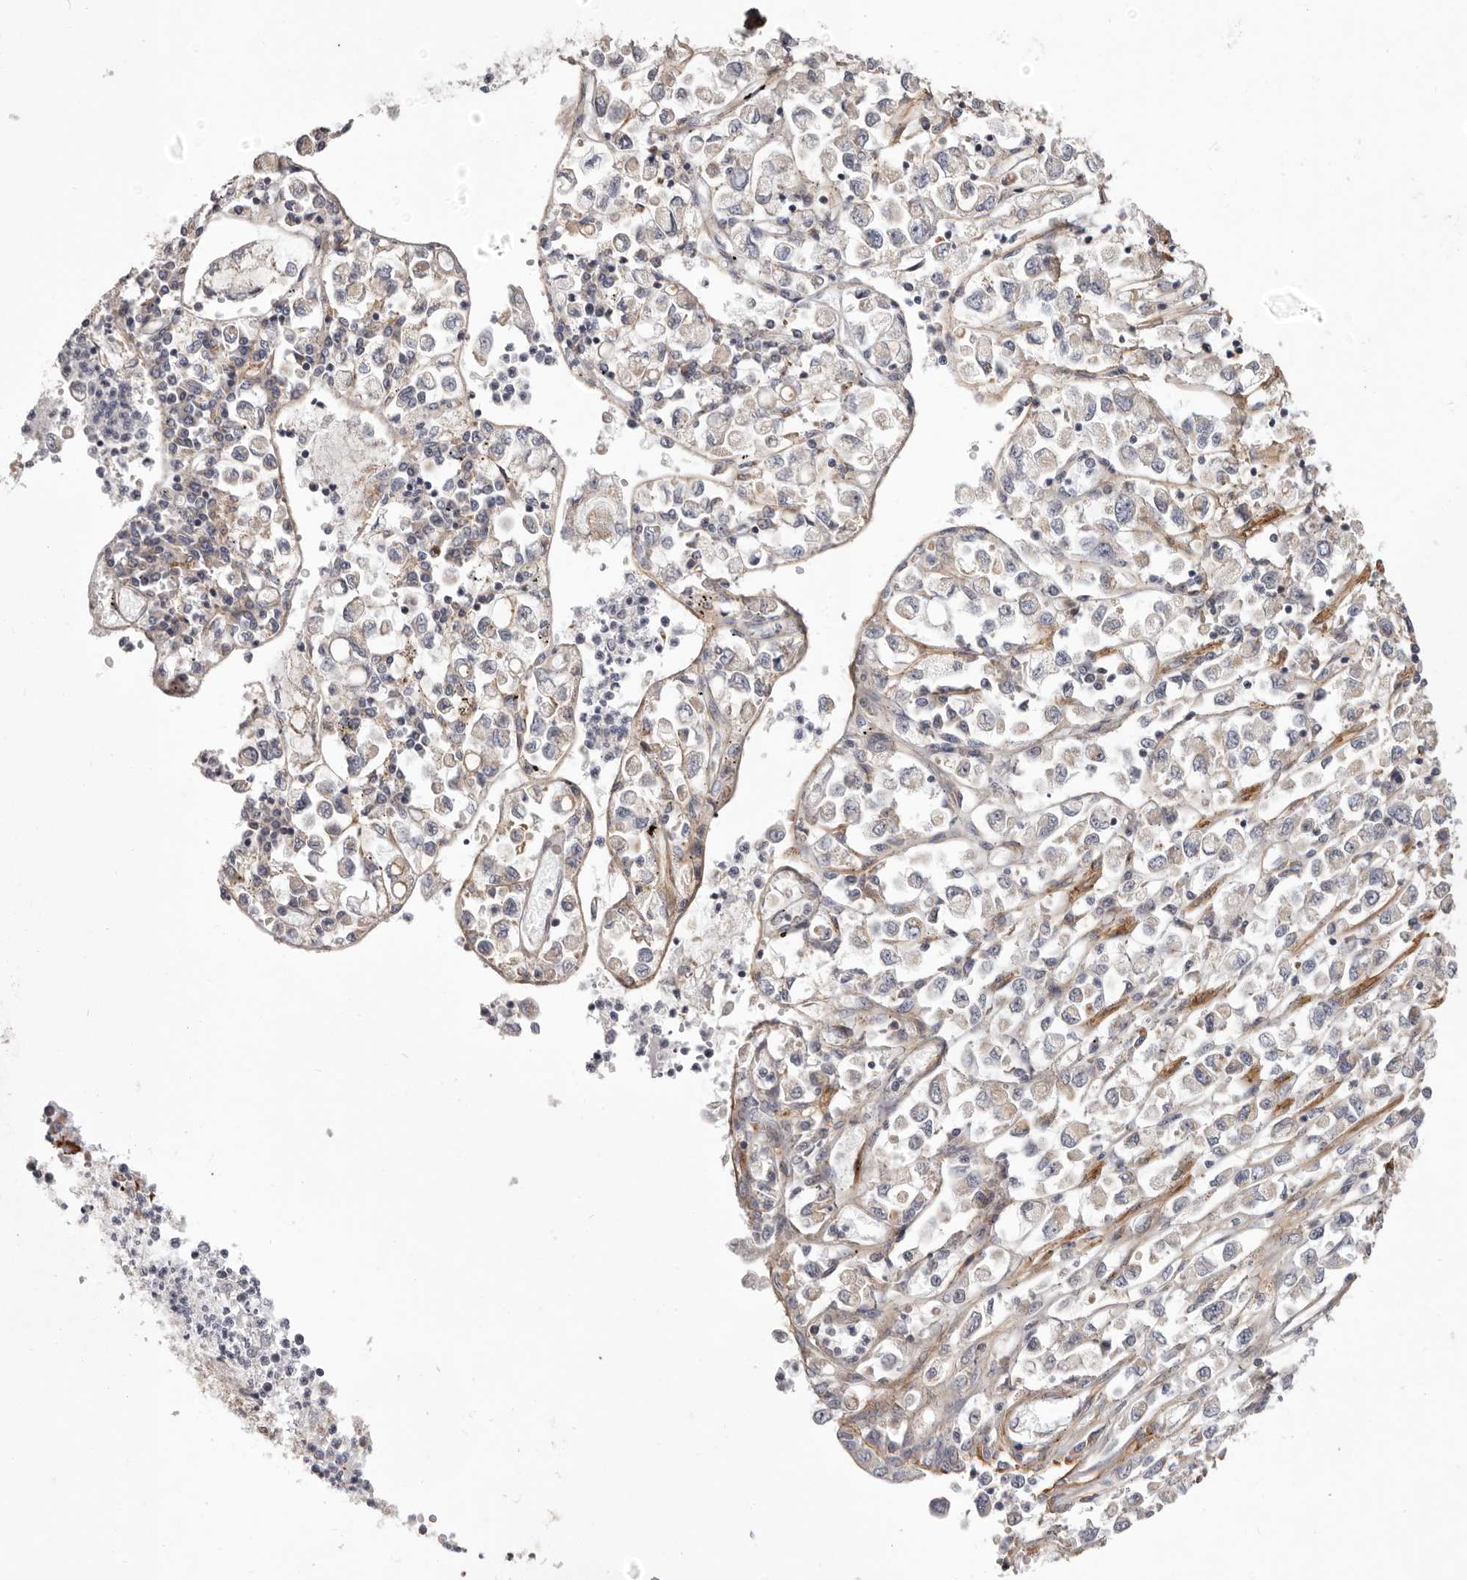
{"staining": {"intensity": "negative", "quantity": "none", "location": "none"}, "tissue": "stomach cancer", "cell_type": "Tumor cells", "image_type": "cancer", "snomed": [{"axis": "morphology", "description": "Adenocarcinoma, NOS"}, {"axis": "topography", "description": "Stomach"}], "caption": "The immunohistochemistry micrograph has no significant positivity in tumor cells of stomach adenocarcinoma tissue.", "gene": "MRPS10", "patient": {"sex": "female", "age": 76}}